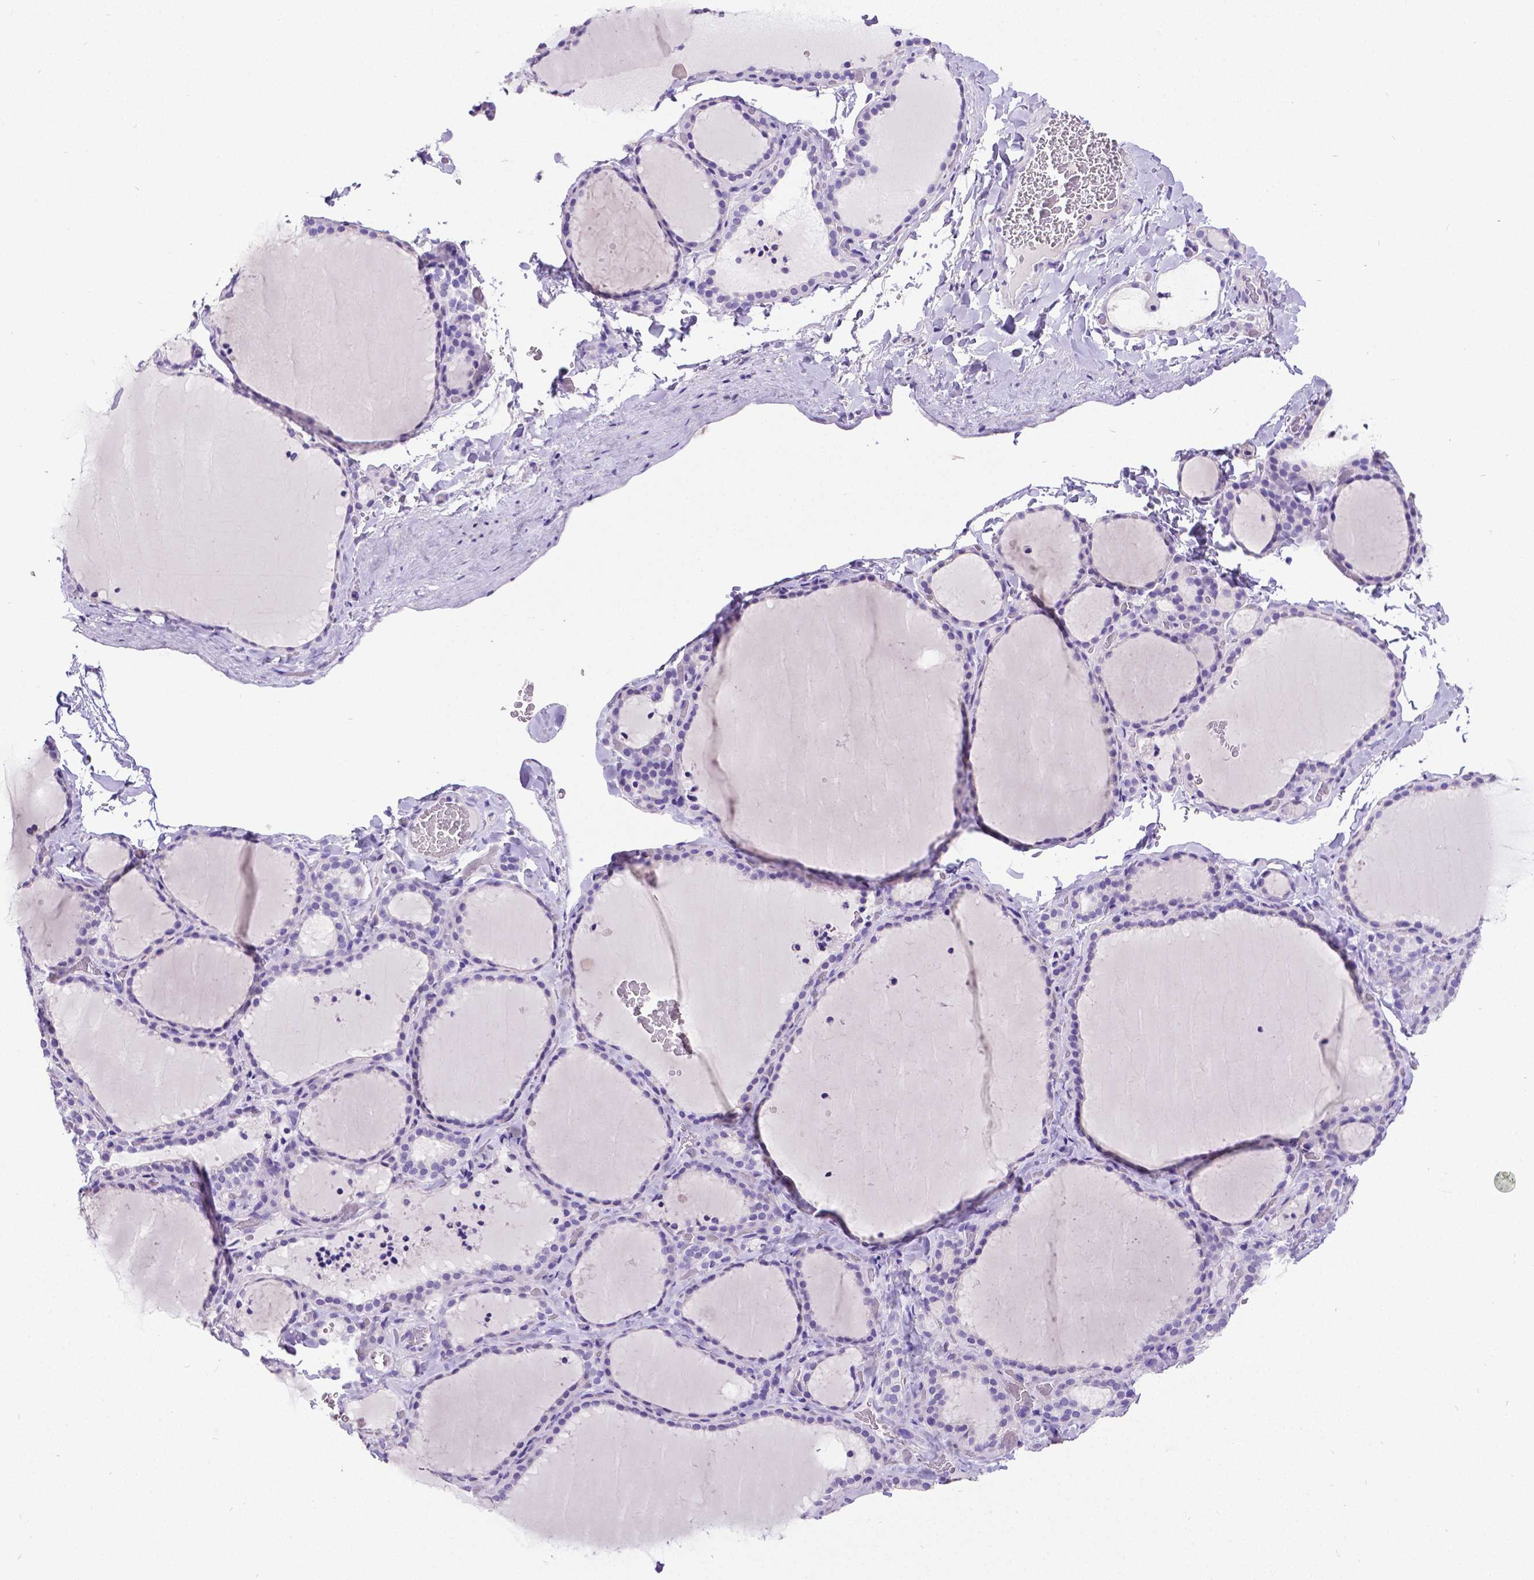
{"staining": {"intensity": "negative", "quantity": "none", "location": "none"}, "tissue": "thyroid gland", "cell_type": "Glandular cells", "image_type": "normal", "snomed": [{"axis": "morphology", "description": "Normal tissue, NOS"}, {"axis": "topography", "description": "Thyroid gland"}], "caption": "DAB immunohistochemical staining of unremarkable thyroid gland exhibits no significant positivity in glandular cells. (Brightfield microscopy of DAB (3,3'-diaminobenzidine) IHC at high magnification).", "gene": "SATB2", "patient": {"sex": "female", "age": 22}}